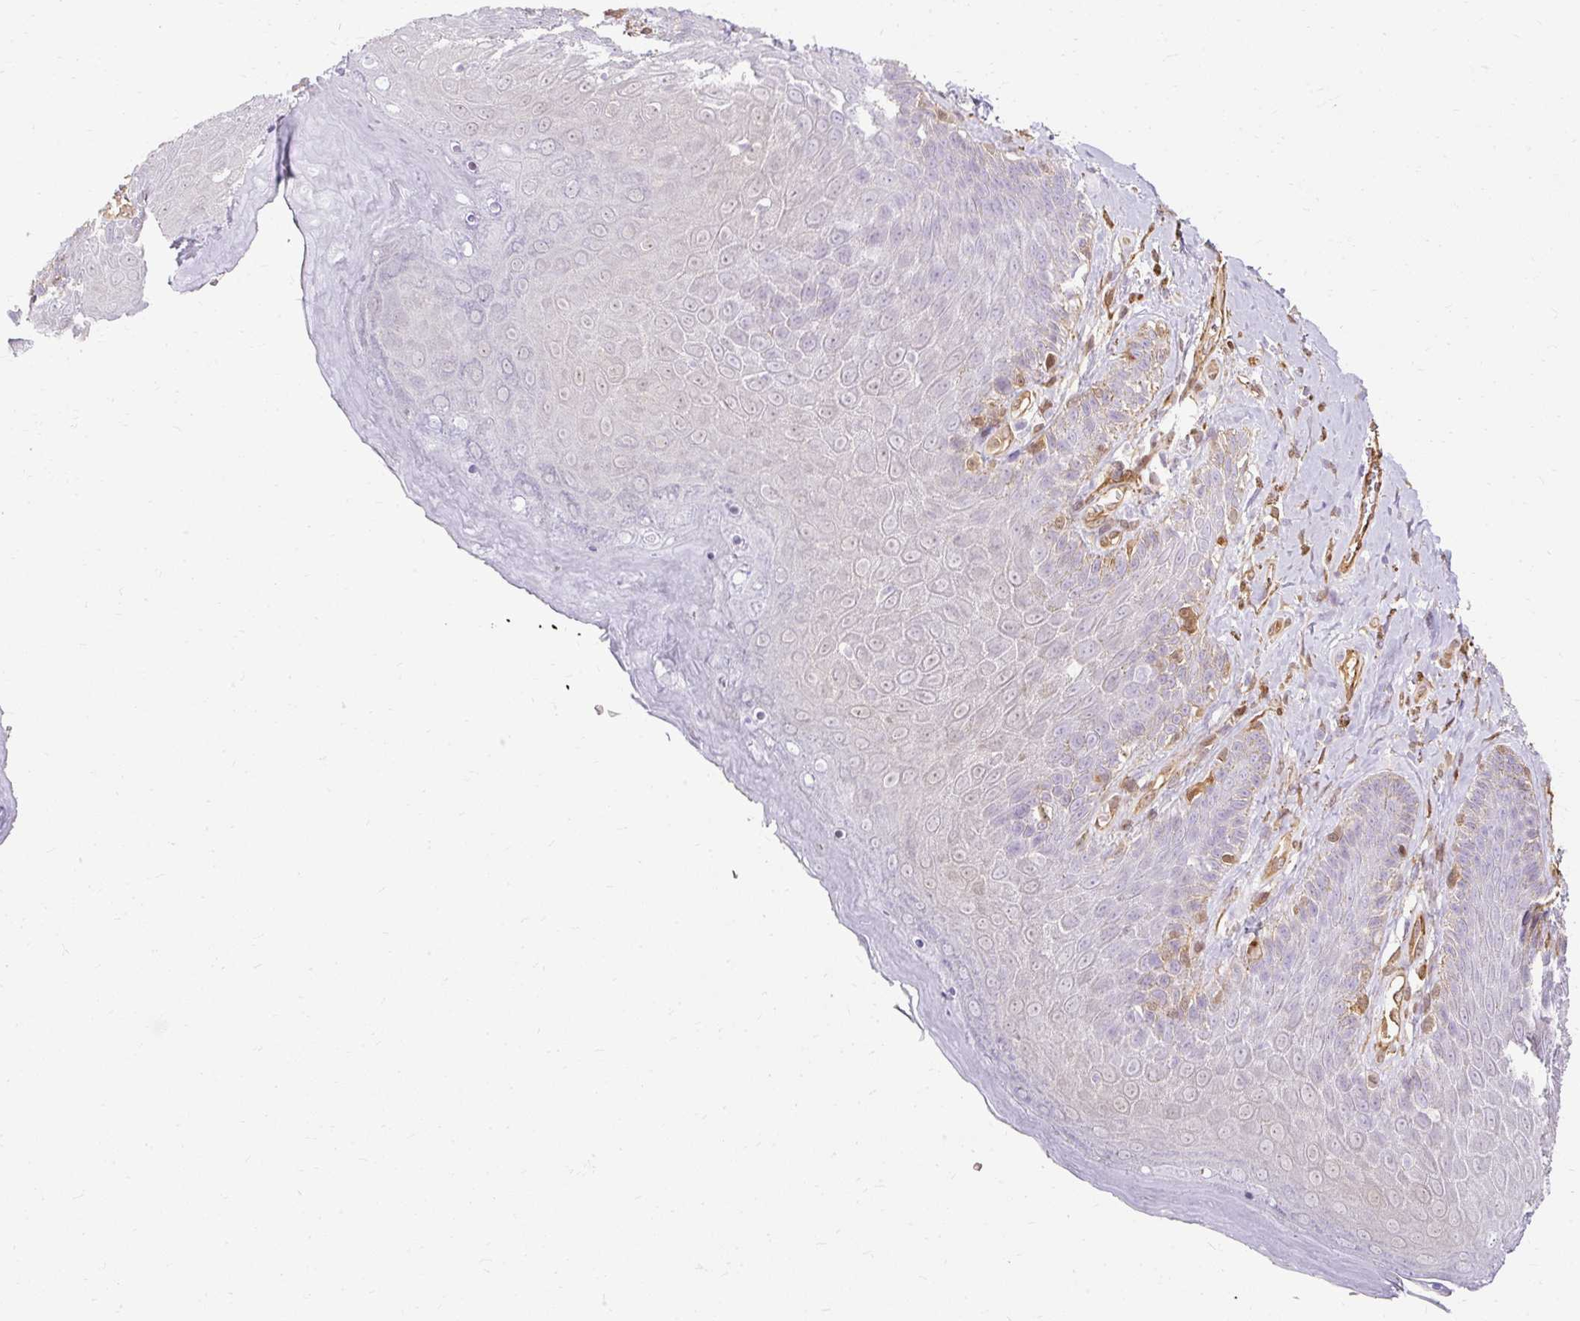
{"staining": {"intensity": "weak", "quantity": "<25%", "location": "cytoplasmic/membranous"}, "tissue": "skin", "cell_type": "Epidermal cells", "image_type": "normal", "snomed": [{"axis": "morphology", "description": "Normal tissue, NOS"}, {"axis": "topography", "description": "Anal"}, {"axis": "topography", "description": "Peripheral nerve tissue"}], "caption": "Human skin stained for a protein using IHC demonstrates no staining in epidermal cells.", "gene": "CNN3", "patient": {"sex": "male", "age": 53}}